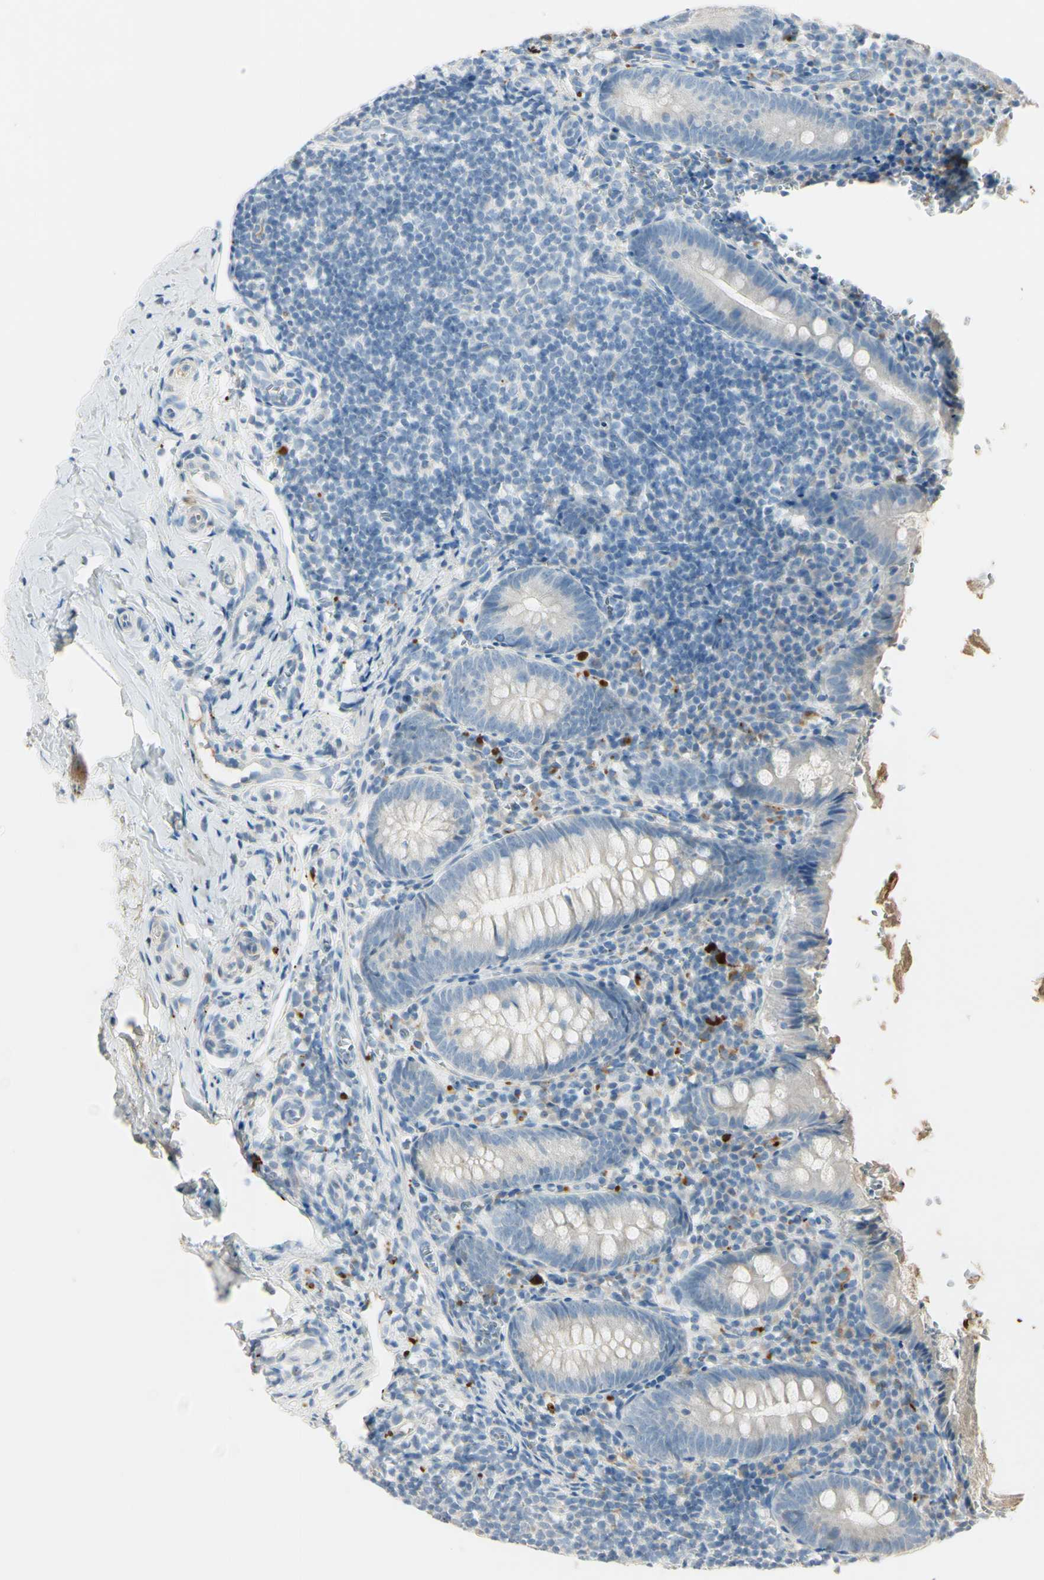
{"staining": {"intensity": "weak", "quantity": "25%-75%", "location": "cytoplasmic/membranous"}, "tissue": "appendix", "cell_type": "Glandular cells", "image_type": "normal", "snomed": [{"axis": "morphology", "description": "Normal tissue, NOS"}, {"axis": "topography", "description": "Appendix"}], "caption": "High-power microscopy captured an IHC histopathology image of unremarkable appendix, revealing weak cytoplasmic/membranous expression in approximately 25%-75% of glandular cells.", "gene": "ANGPTL1", "patient": {"sex": "female", "age": 10}}